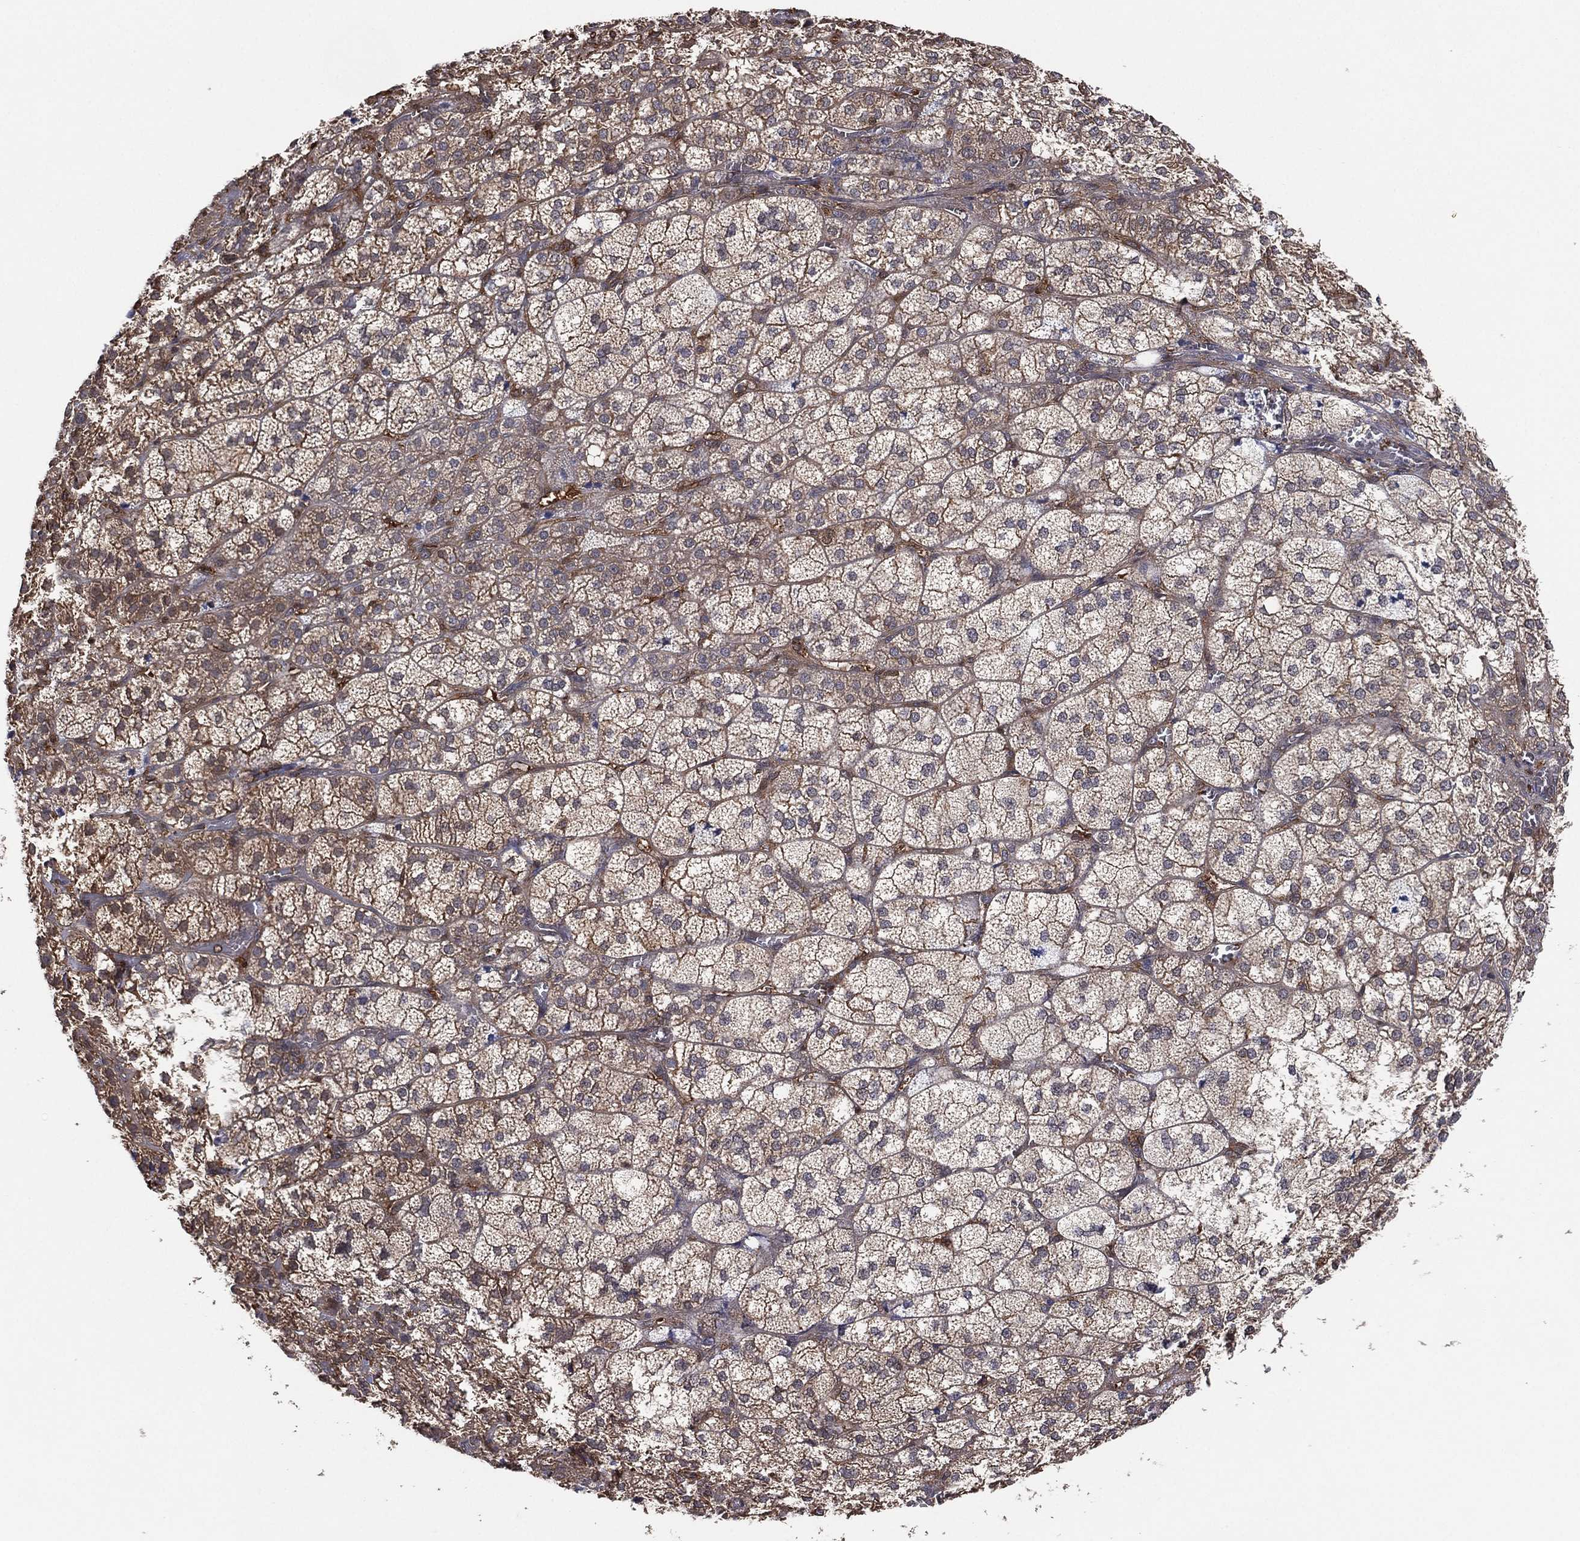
{"staining": {"intensity": "moderate", "quantity": "25%-75%", "location": "cytoplasmic/membranous"}, "tissue": "adrenal gland", "cell_type": "Glandular cells", "image_type": "normal", "snomed": [{"axis": "morphology", "description": "Normal tissue, NOS"}, {"axis": "topography", "description": "Adrenal gland"}], "caption": "Immunohistochemistry (IHC) (DAB (3,3'-diaminobenzidine)) staining of normal human adrenal gland displays moderate cytoplasmic/membranous protein positivity in approximately 25%-75% of glandular cells.", "gene": "PSMG4", "patient": {"sex": "female", "age": 60}}